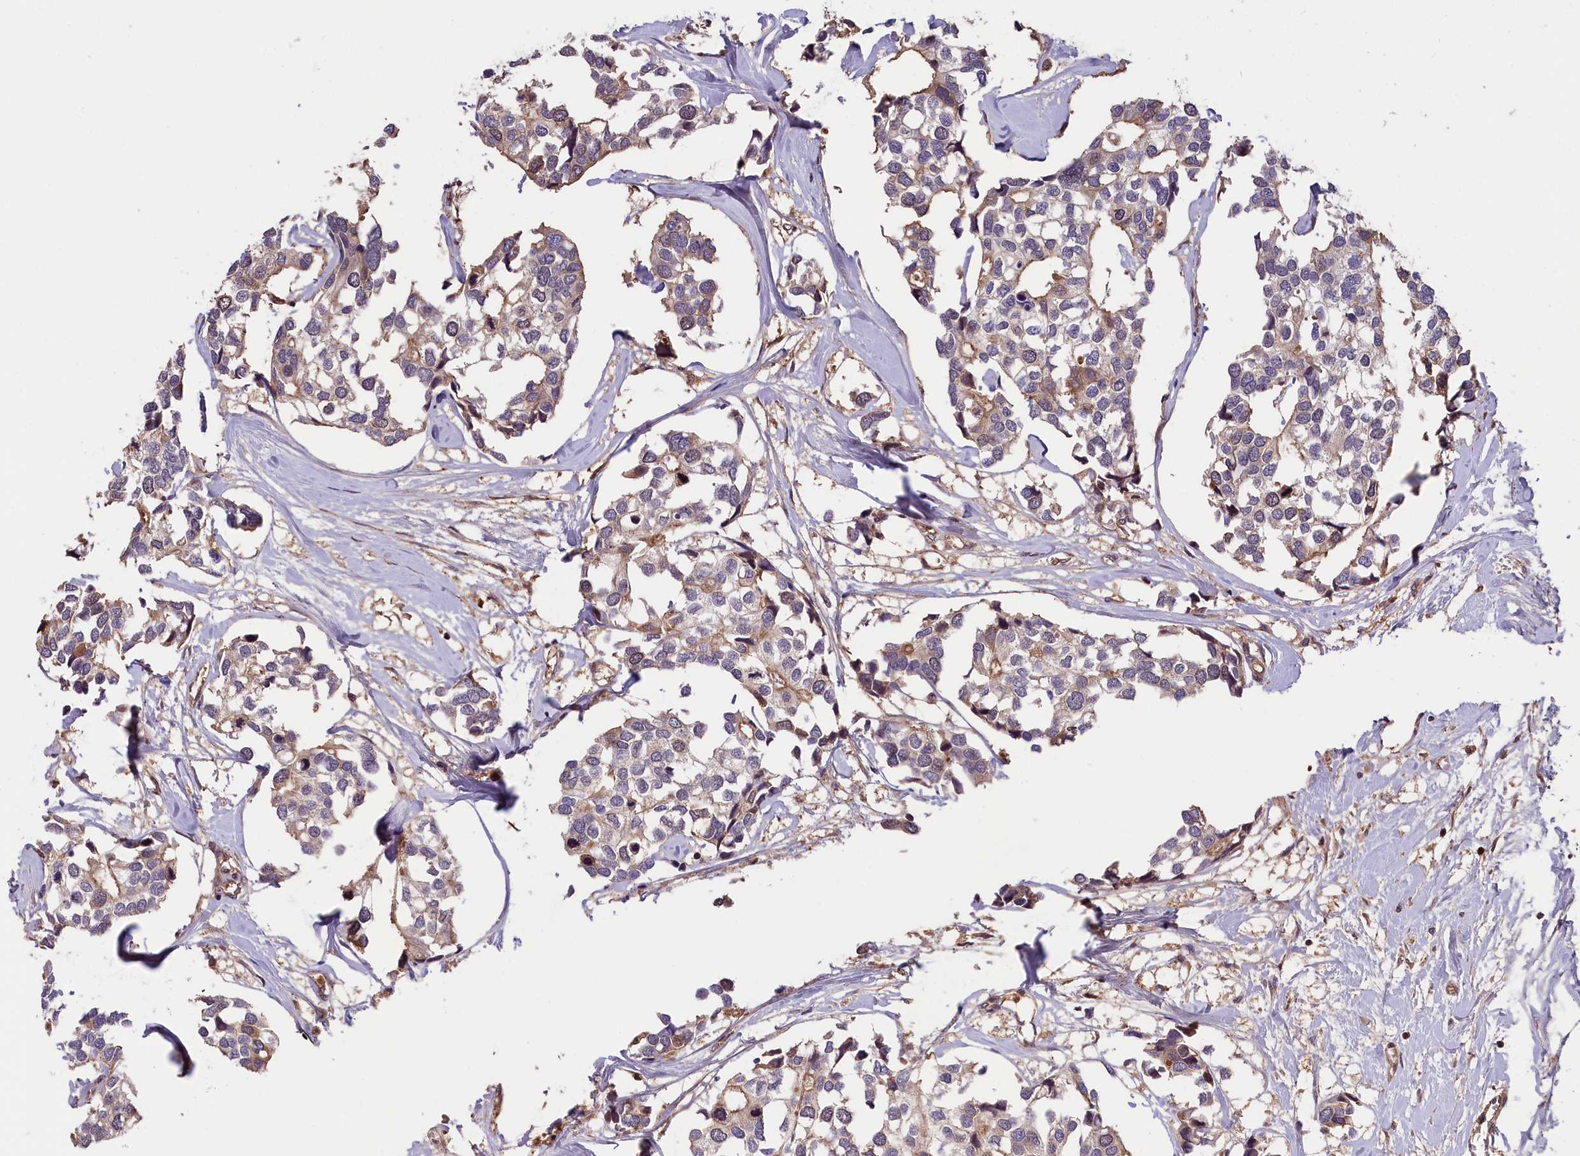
{"staining": {"intensity": "weak", "quantity": "<25%", "location": "cytoplasmic/membranous,nuclear"}, "tissue": "breast cancer", "cell_type": "Tumor cells", "image_type": "cancer", "snomed": [{"axis": "morphology", "description": "Duct carcinoma"}, {"axis": "topography", "description": "Breast"}], "caption": "Histopathology image shows no significant protein expression in tumor cells of intraductal carcinoma (breast). (DAB immunohistochemistry visualized using brightfield microscopy, high magnification).", "gene": "SETD6", "patient": {"sex": "female", "age": 83}}